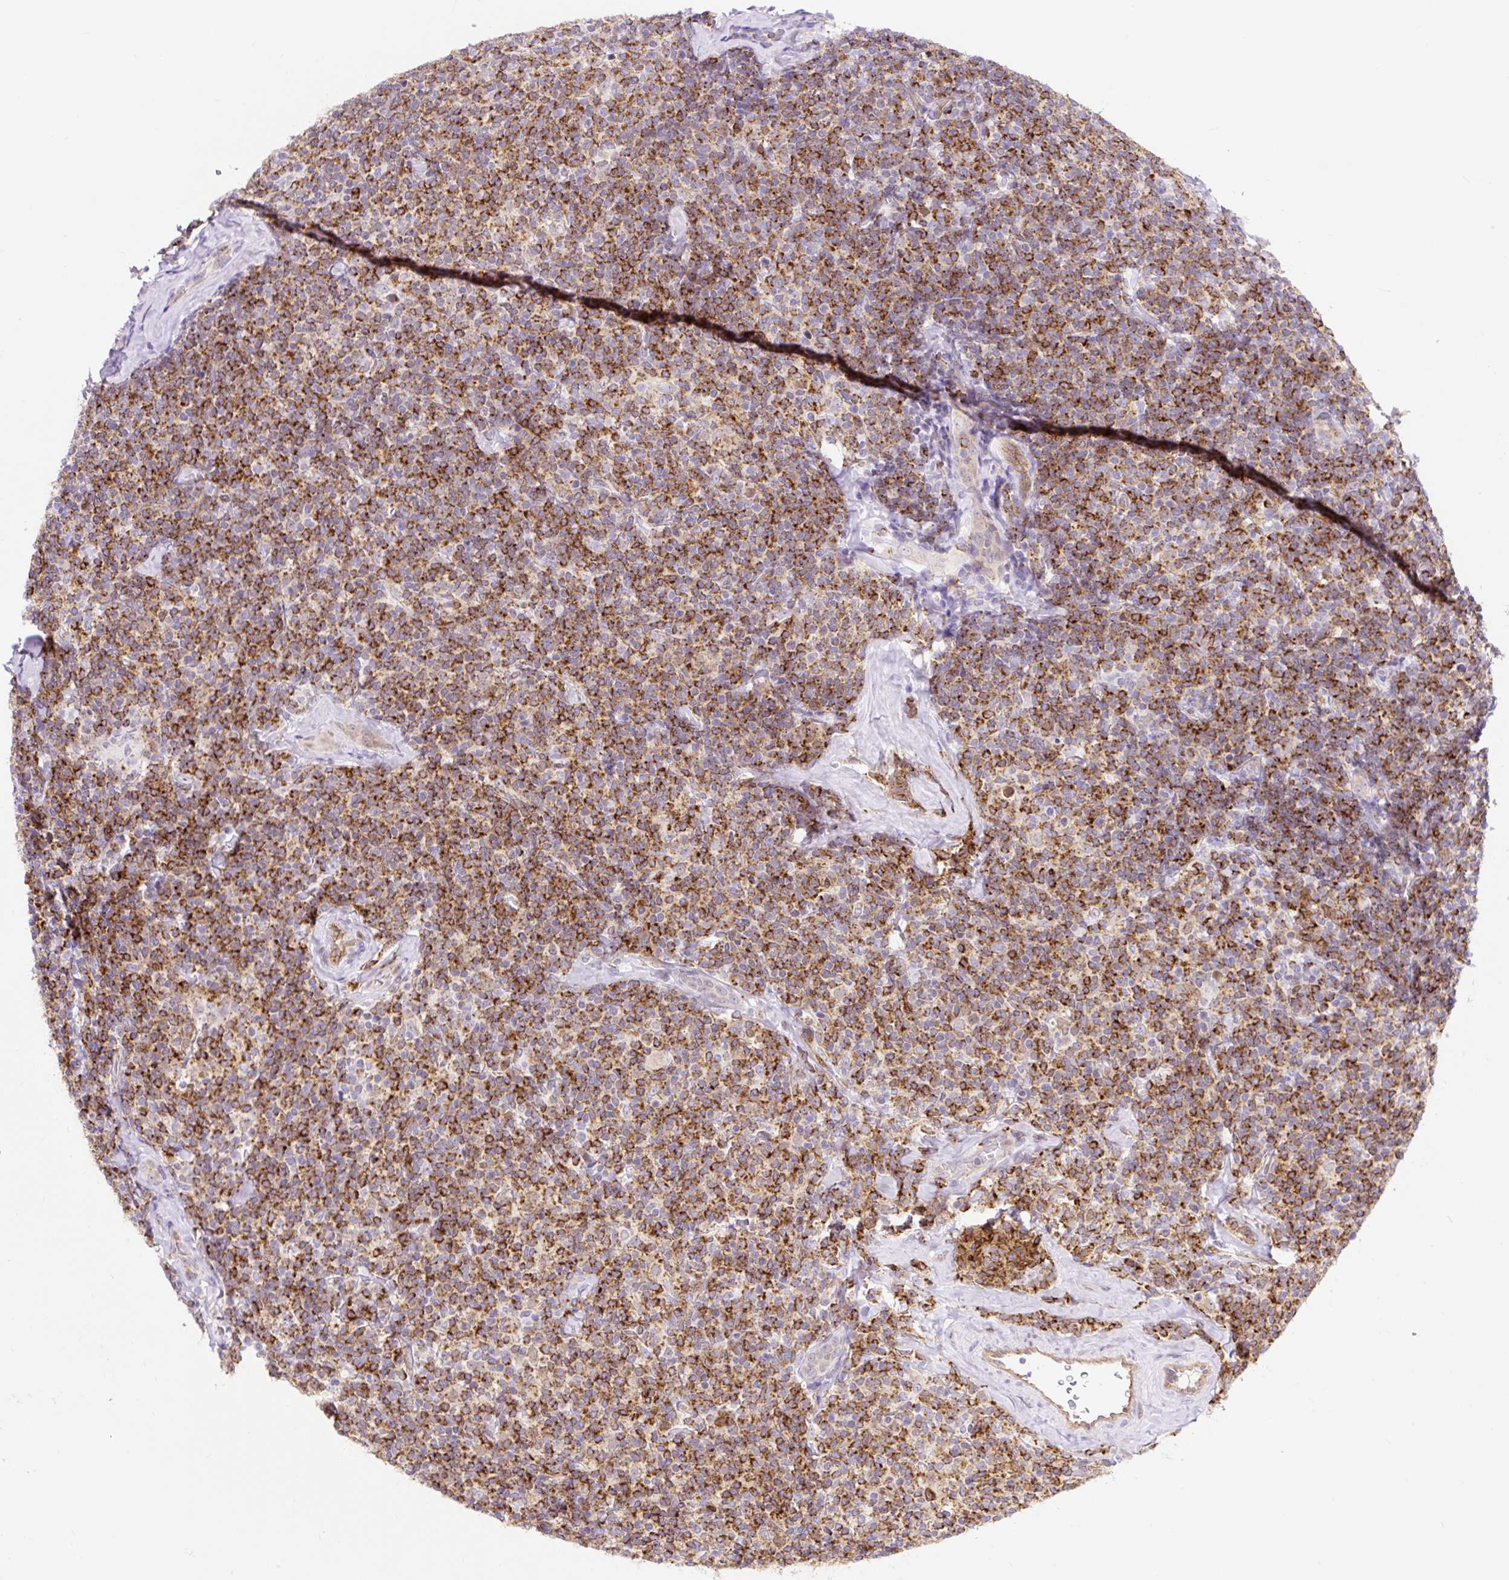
{"staining": {"intensity": "strong", "quantity": "25%-75%", "location": "cytoplasmic/membranous"}, "tissue": "lymphoma", "cell_type": "Tumor cells", "image_type": "cancer", "snomed": [{"axis": "morphology", "description": "Malignant lymphoma, non-Hodgkin's type, Low grade"}, {"axis": "topography", "description": "Lymph node"}], "caption": "Strong cytoplasmic/membranous positivity is appreciated in about 25%-75% of tumor cells in malignant lymphoma, non-Hodgkin's type (low-grade).", "gene": "HIP1R", "patient": {"sex": "female", "age": 56}}